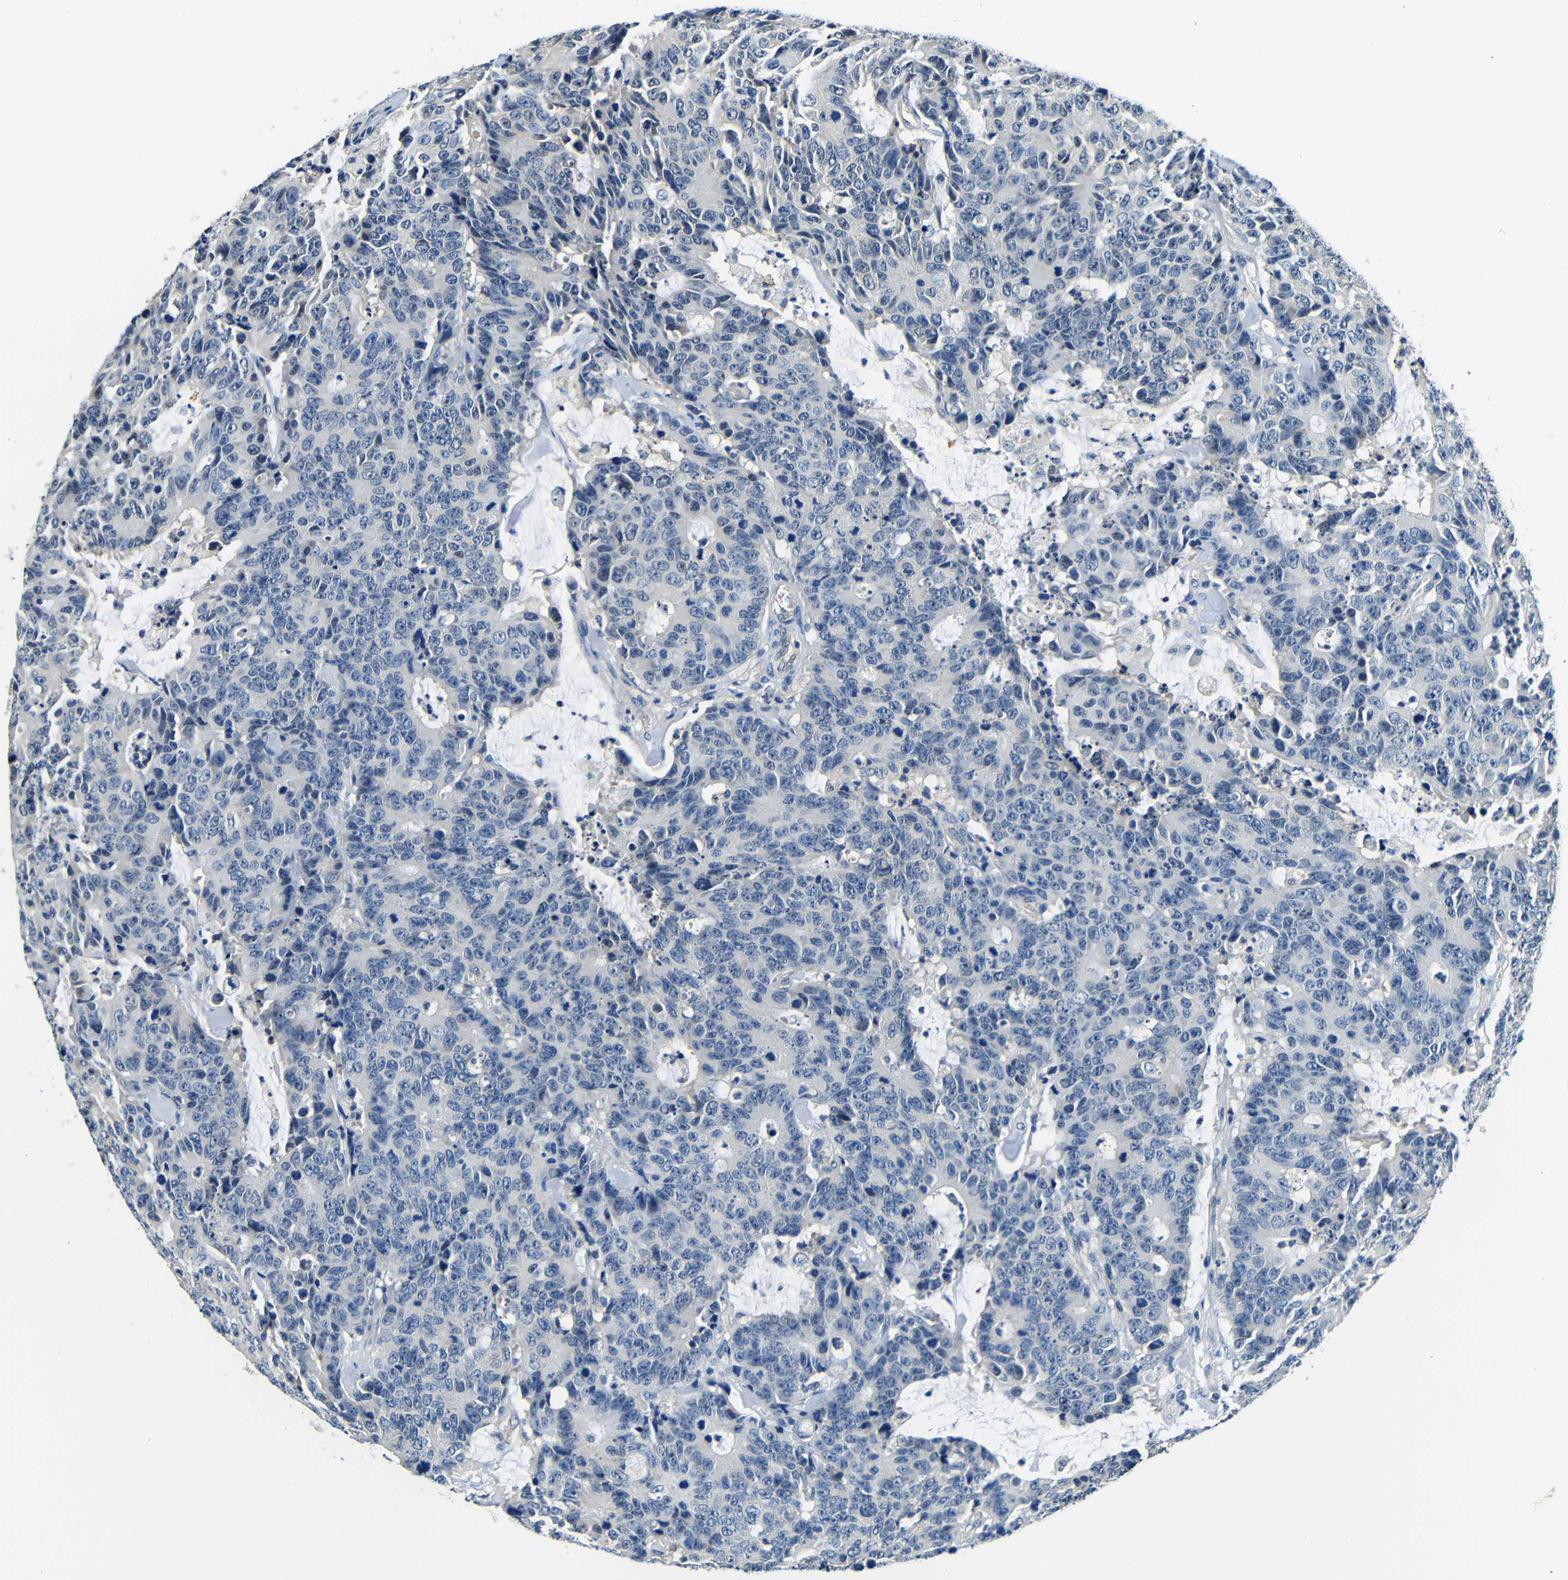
{"staining": {"intensity": "negative", "quantity": "none", "location": "none"}, "tissue": "colorectal cancer", "cell_type": "Tumor cells", "image_type": "cancer", "snomed": [{"axis": "morphology", "description": "Adenocarcinoma, NOS"}, {"axis": "topography", "description": "Colon"}], "caption": "Immunohistochemistry histopathology image of colorectal cancer stained for a protein (brown), which reveals no positivity in tumor cells. (Stains: DAB (3,3'-diaminobenzidine) IHC with hematoxylin counter stain, Microscopy: brightfield microscopy at high magnification).", "gene": "ADAP1", "patient": {"sex": "female", "age": 86}}